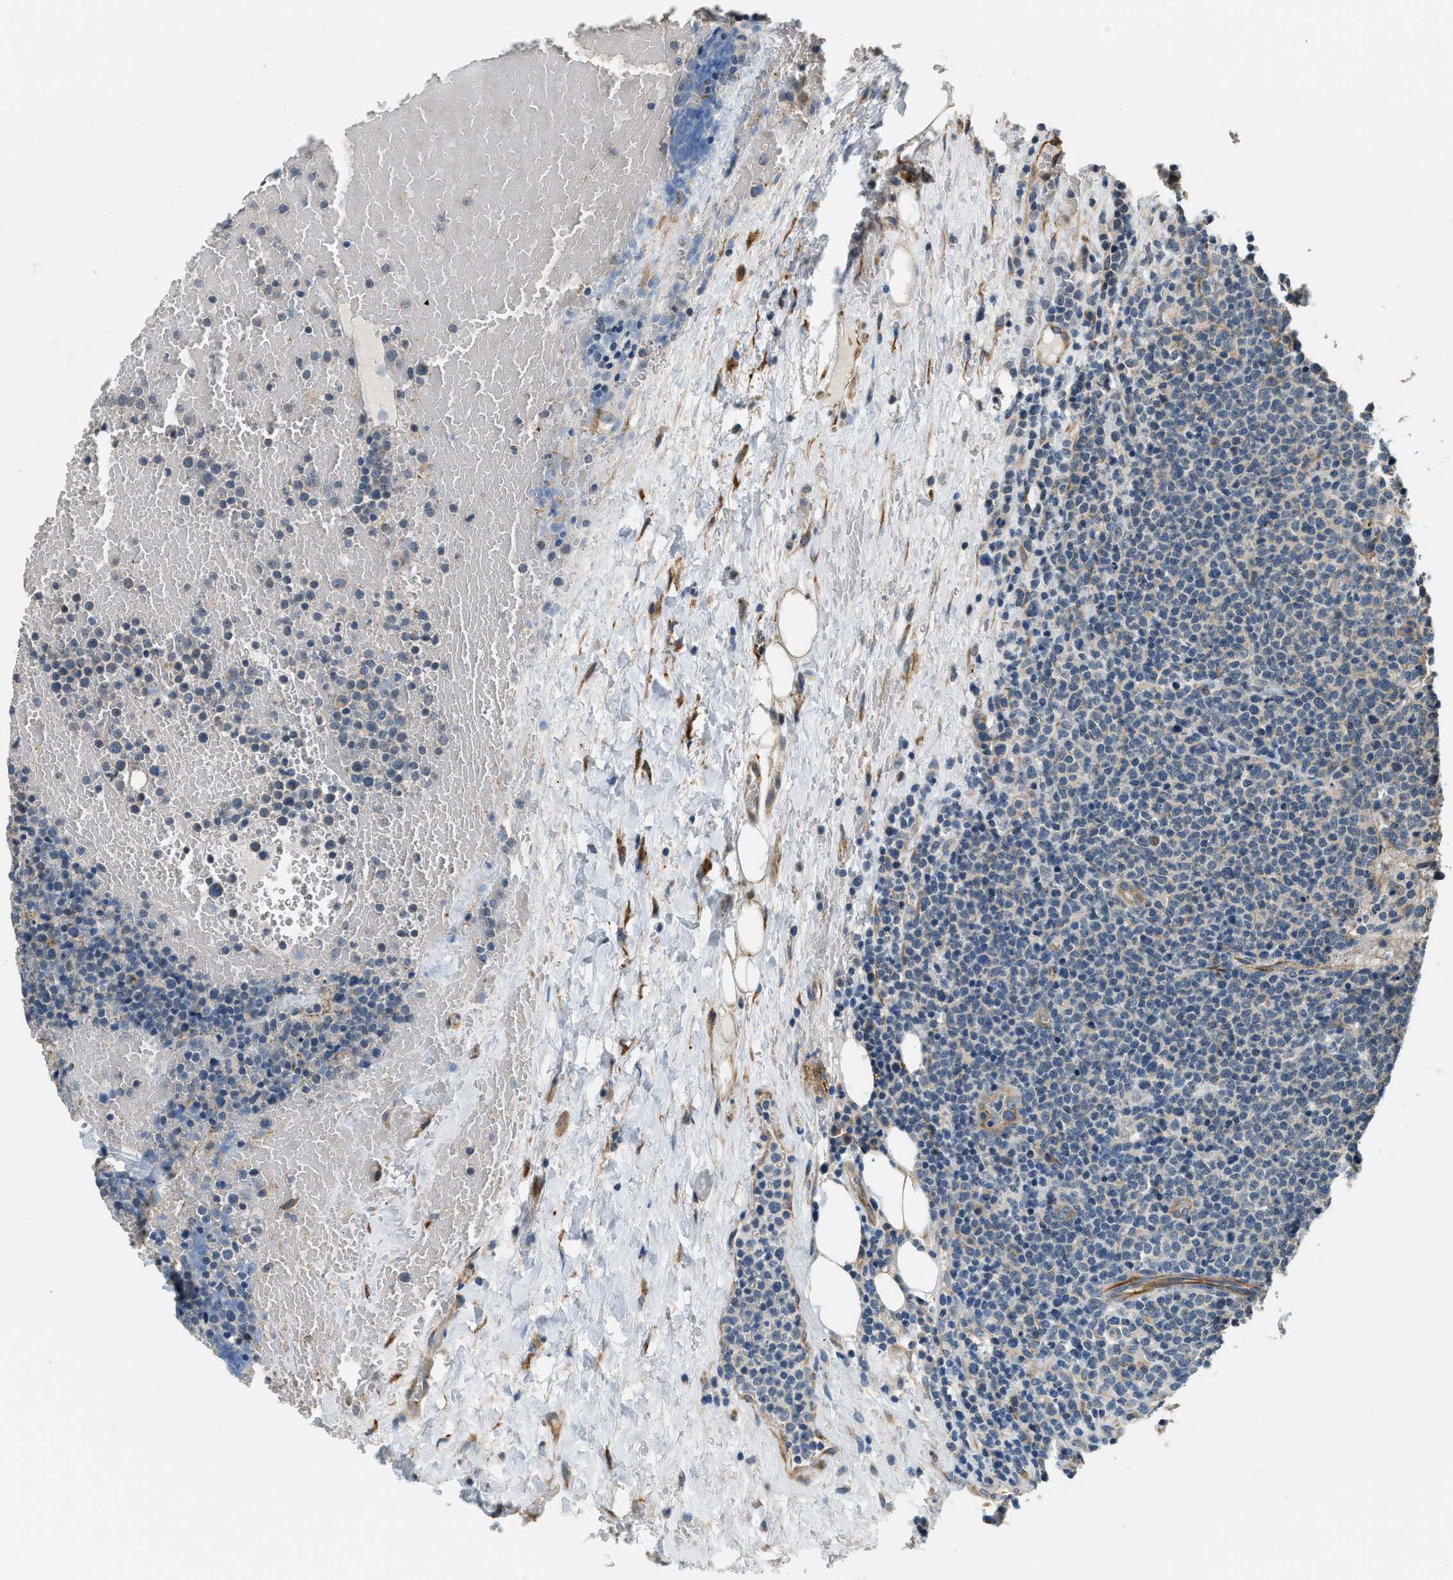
{"staining": {"intensity": "negative", "quantity": "none", "location": "none"}, "tissue": "lymphoma", "cell_type": "Tumor cells", "image_type": "cancer", "snomed": [{"axis": "morphology", "description": "Malignant lymphoma, non-Hodgkin's type, High grade"}, {"axis": "topography", "description": "Lymph node"}], "caption": "Tumor cells are negative for brown protein staining in lymphoma.", "gene": "ALOX12", "patient": {"sex": "male", "age": 61}}